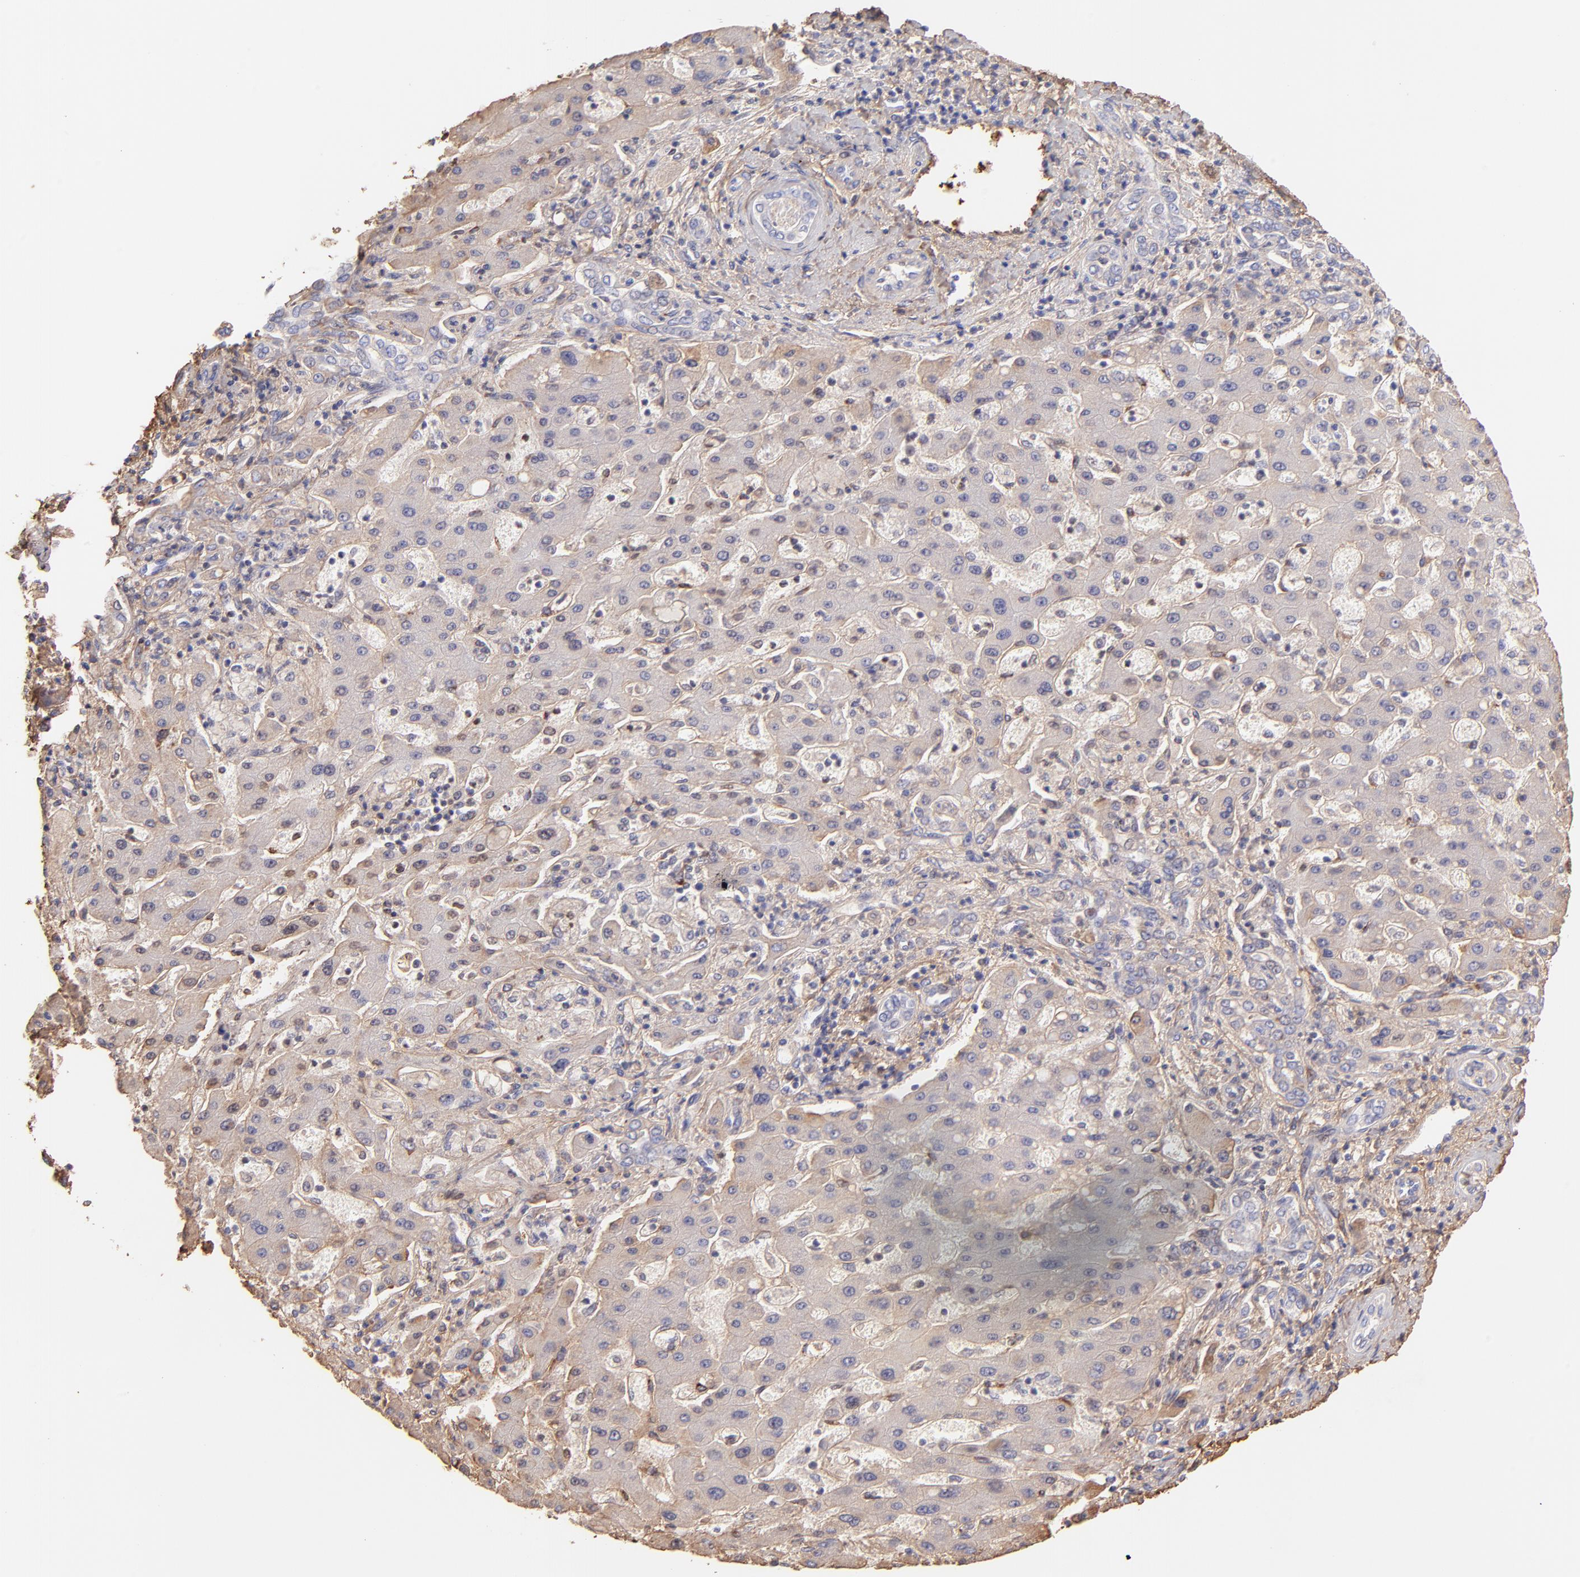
{"staining": {"intensity": "negative", "quantity": "none", "location": "none"}, "tissue": "liver cancer", "cell_type": "Tumor cells", "image_type": "cancer", "snomed": [{"axis": "morphology", "description": "Cholangiocarcinoma"}, {"axis": "topography", "description": "Liver"}], "caption": "IHC image of liver cancer stained for a protein (brown), which displays no expression in tumor cells.", "gene": "BGN", "patient": {"sex": "male", "age": 50}}